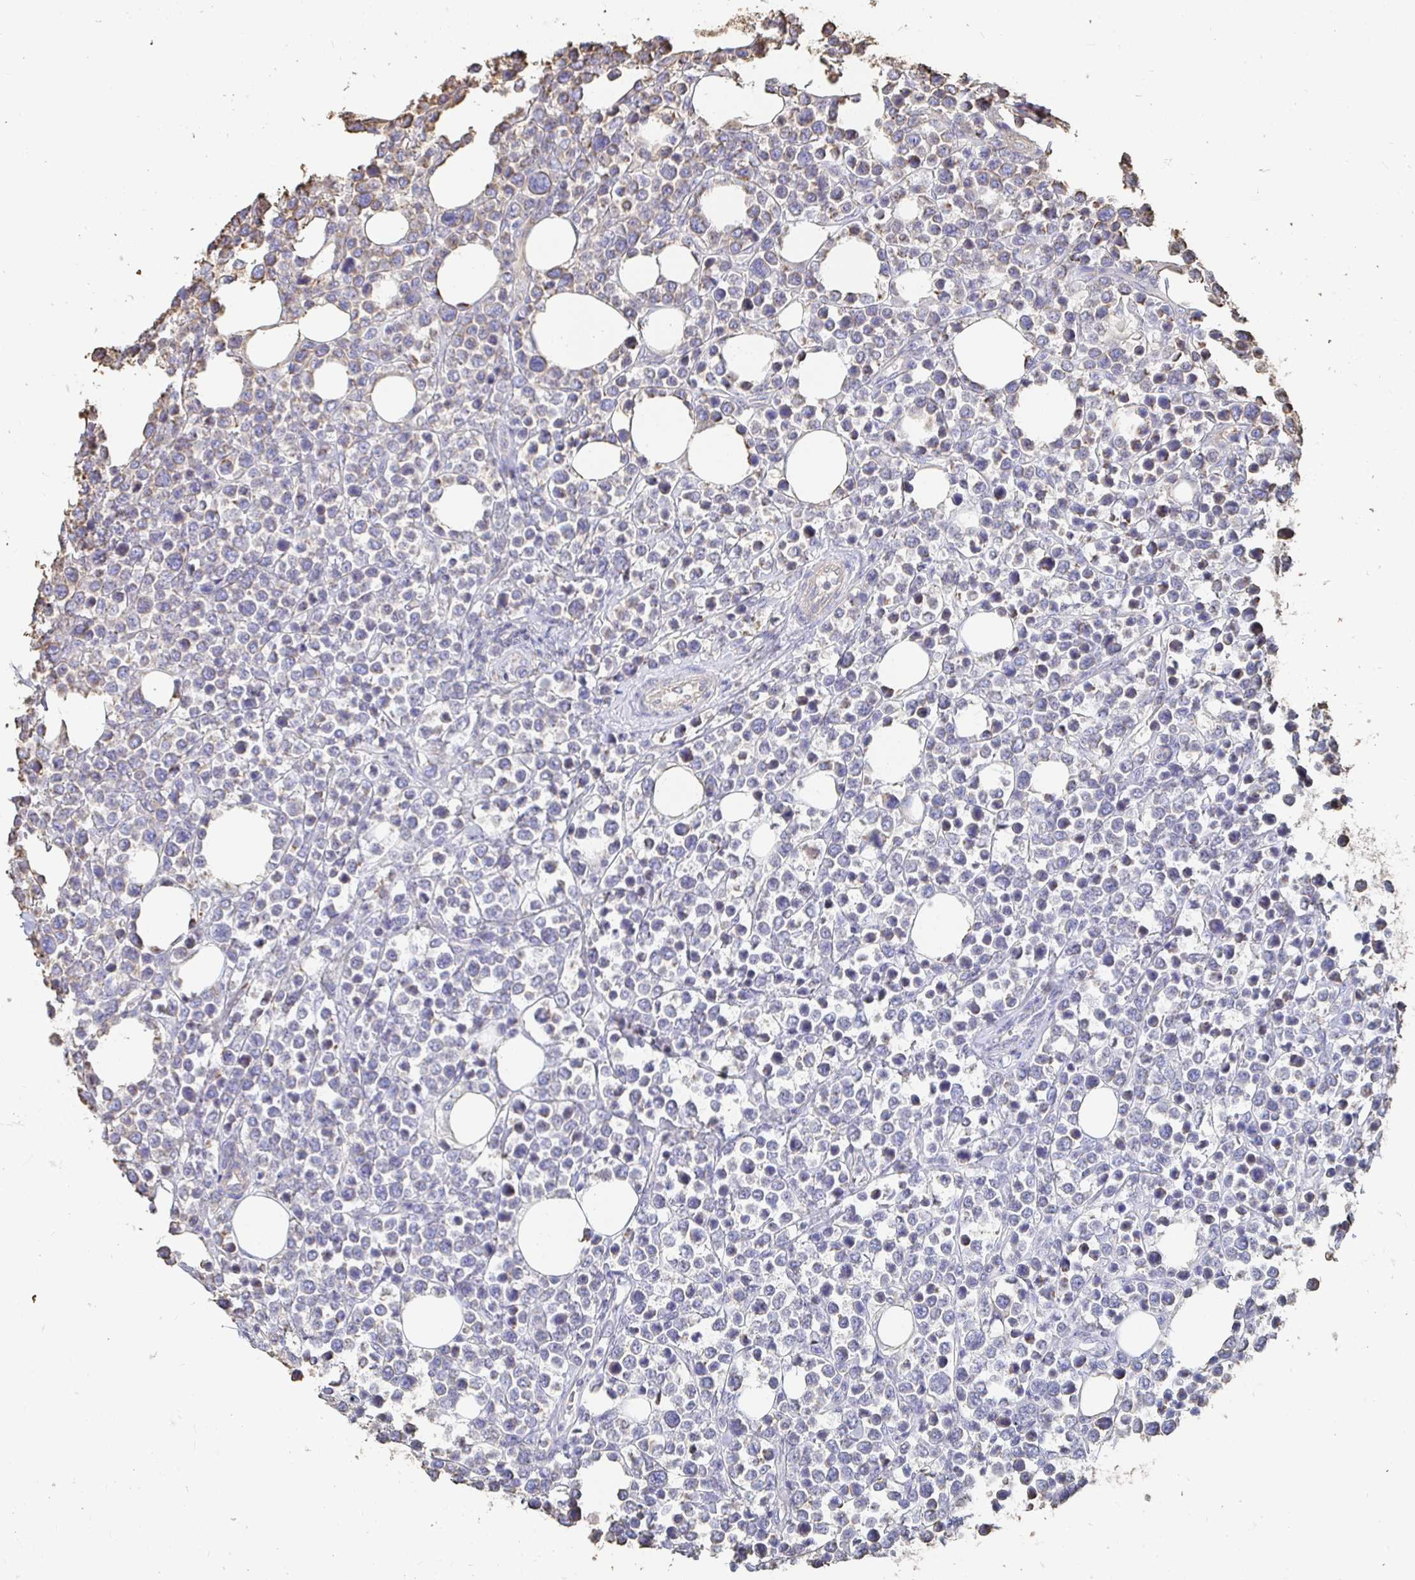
{"staining": {"intensity": "negative", "quantity": "none", "location": "none"}, "tissue": "lymphoma", "cell_type": "Tumor cells", "image_type": "cancer", "snomed": [{"axis": "morphology", "description": "Malignant lymphoma, non-Hodgkin's type, High grade"}, {"axis": "topography", "description": "Soft tissue"}], "caption": "Histopathology image shows no protein staining in tumor cells of lymphoma tissue.", "gene": "PTPN14", "patient": {"sex": "female", "age": 56}}